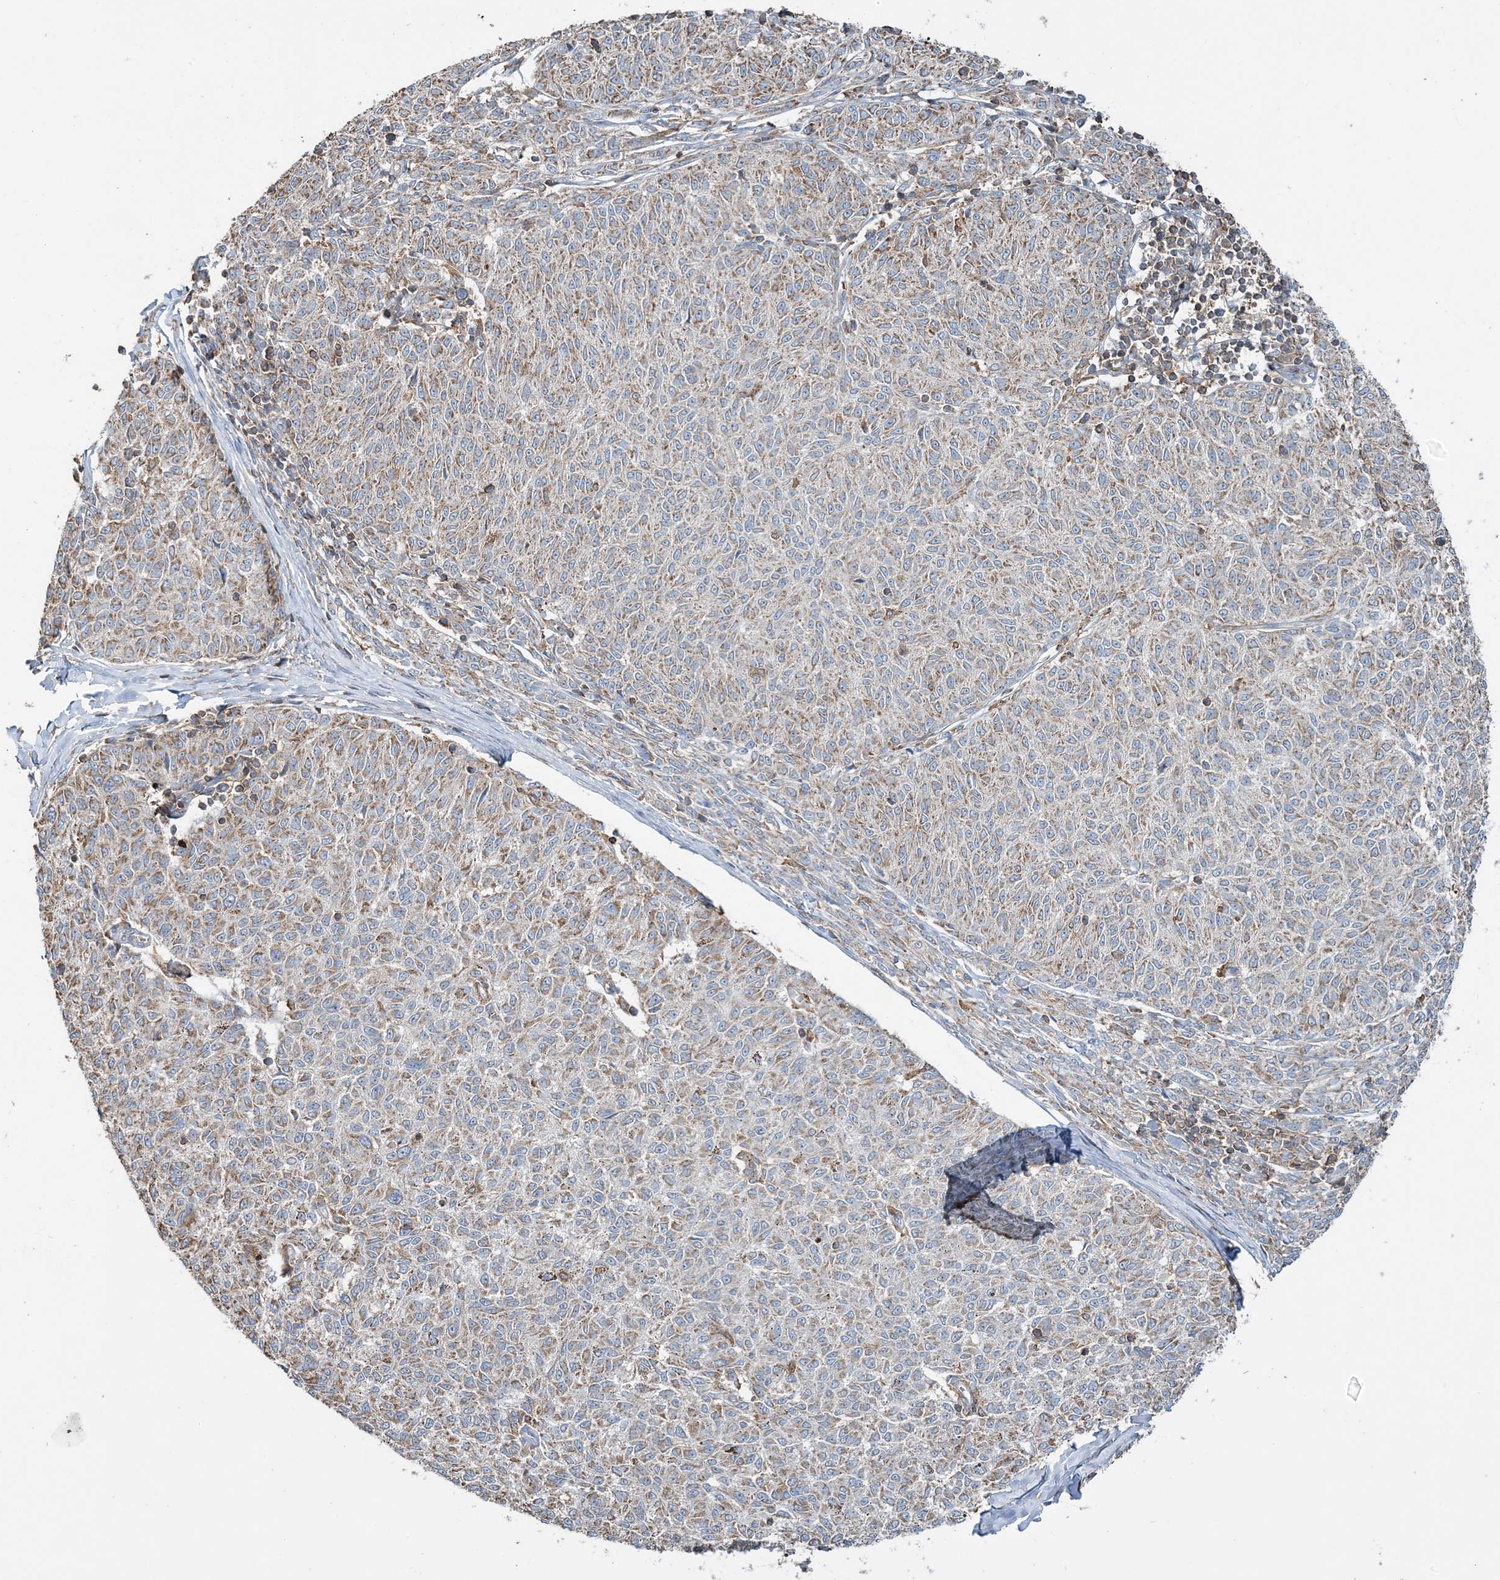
{"staining": {"intensity": "weak", "quantity": ">75%", "location": "cytoplasmic/membranous"}, "tissue": "melanoma", "cell_type": "Tumor cells", "image_type": "cancer", "snomed": [{"axis": "morphology", "description": "Malignant melanoma, NOS"}, {"axis": "topography", "description": "Skin"}], "caption": "Protein staining of malignant melanoma tissue reveals weak cytoplasmic/membranous positivity in approximately >75% of tumor cells.", "gene": "TMLHE", "patient": {"sex": "female", "age": 72}}